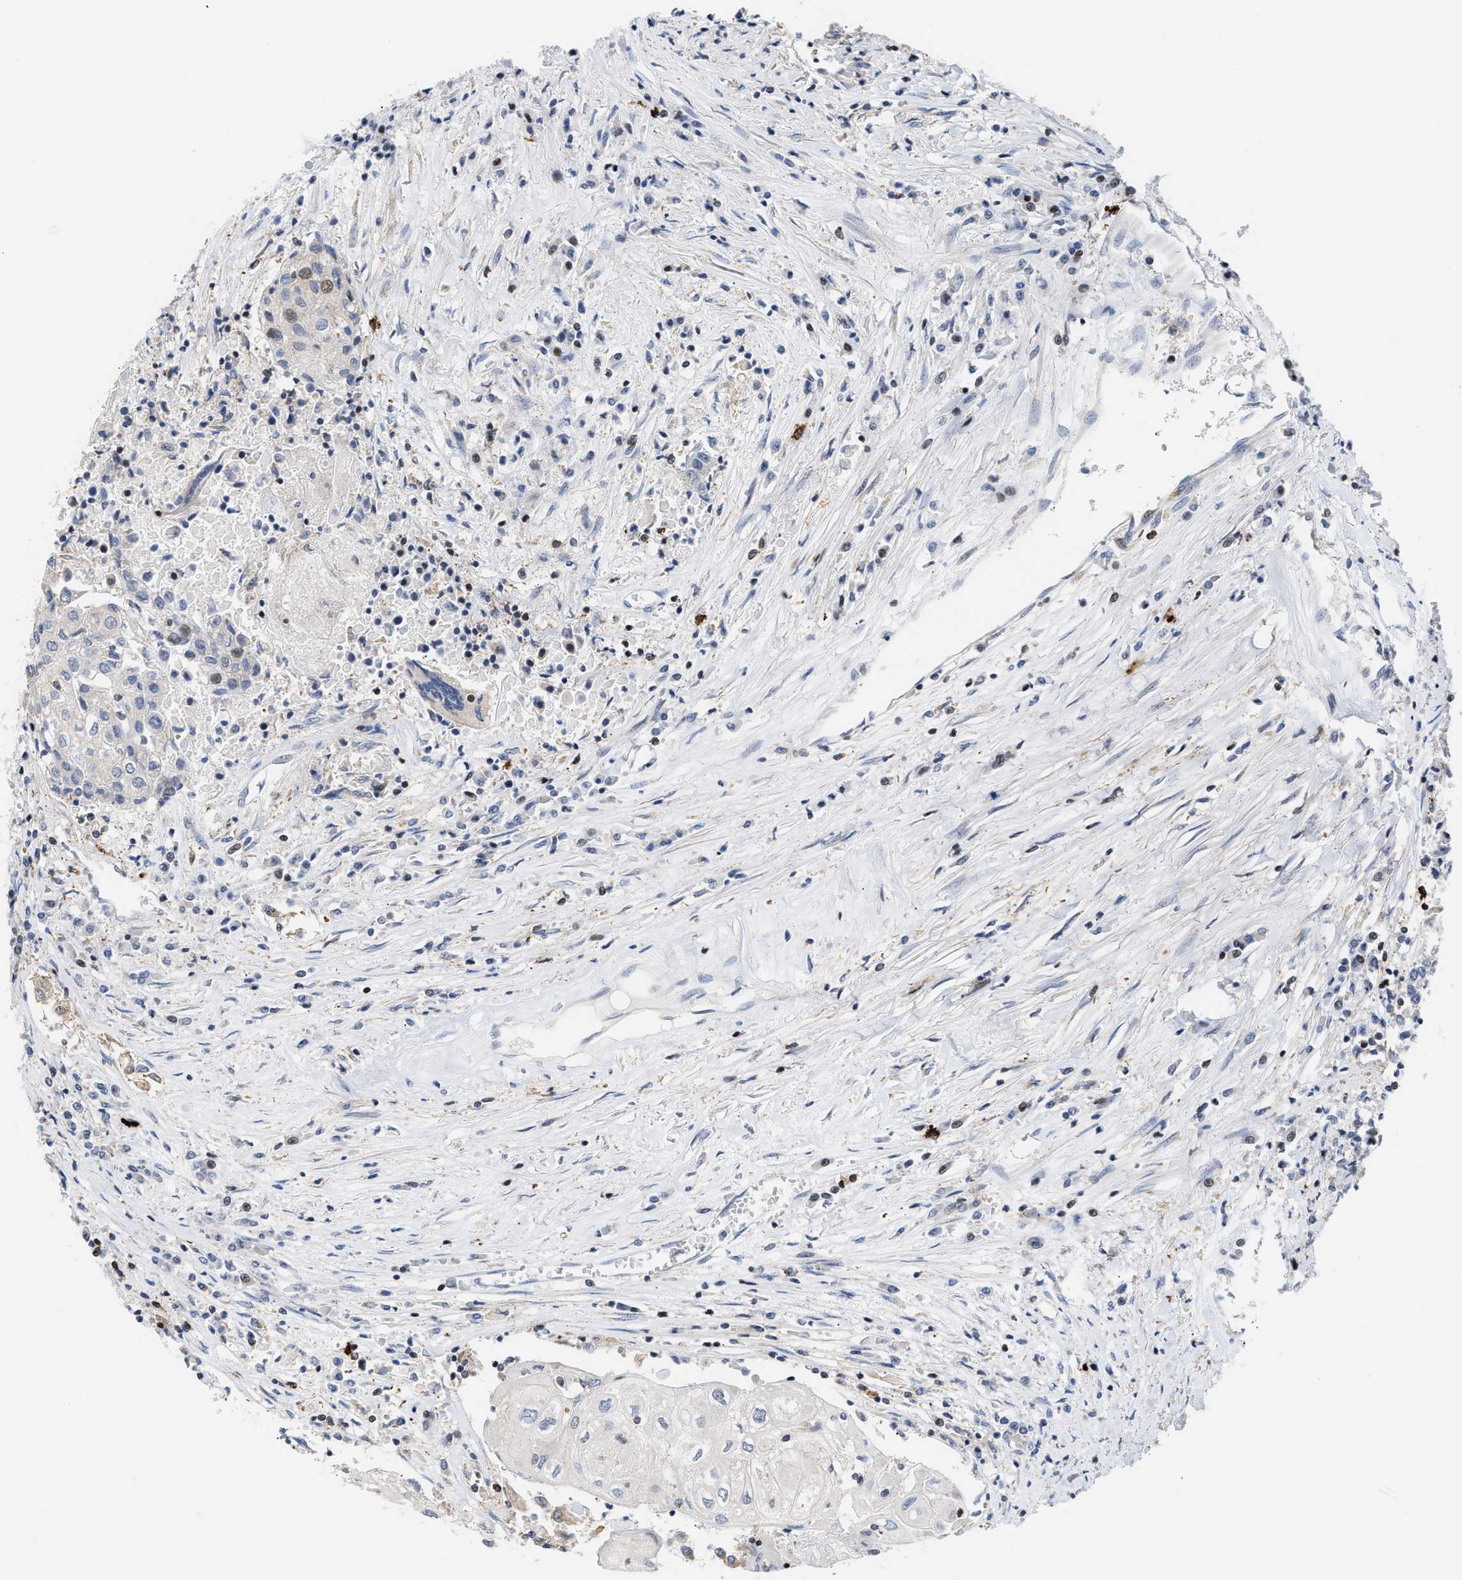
{"staining": {"intensity": "negative", "quantity": "none", "location": "none"}, "tissue": "urothelial cancer", "cell_type": "Tumor cells", "image_type": "cancer", "snomed": [{"axis": "morphology", "description": "Urothelial carcinoma, High grade"}, {"axis": "topography", "description": "Urinary bladder"}], "caption": "A histopathology image of human urothelial cancer is negative for staining in tumor cells.", "gene": "ATP9A", "patient": {"sex": "female", "age": 85}}